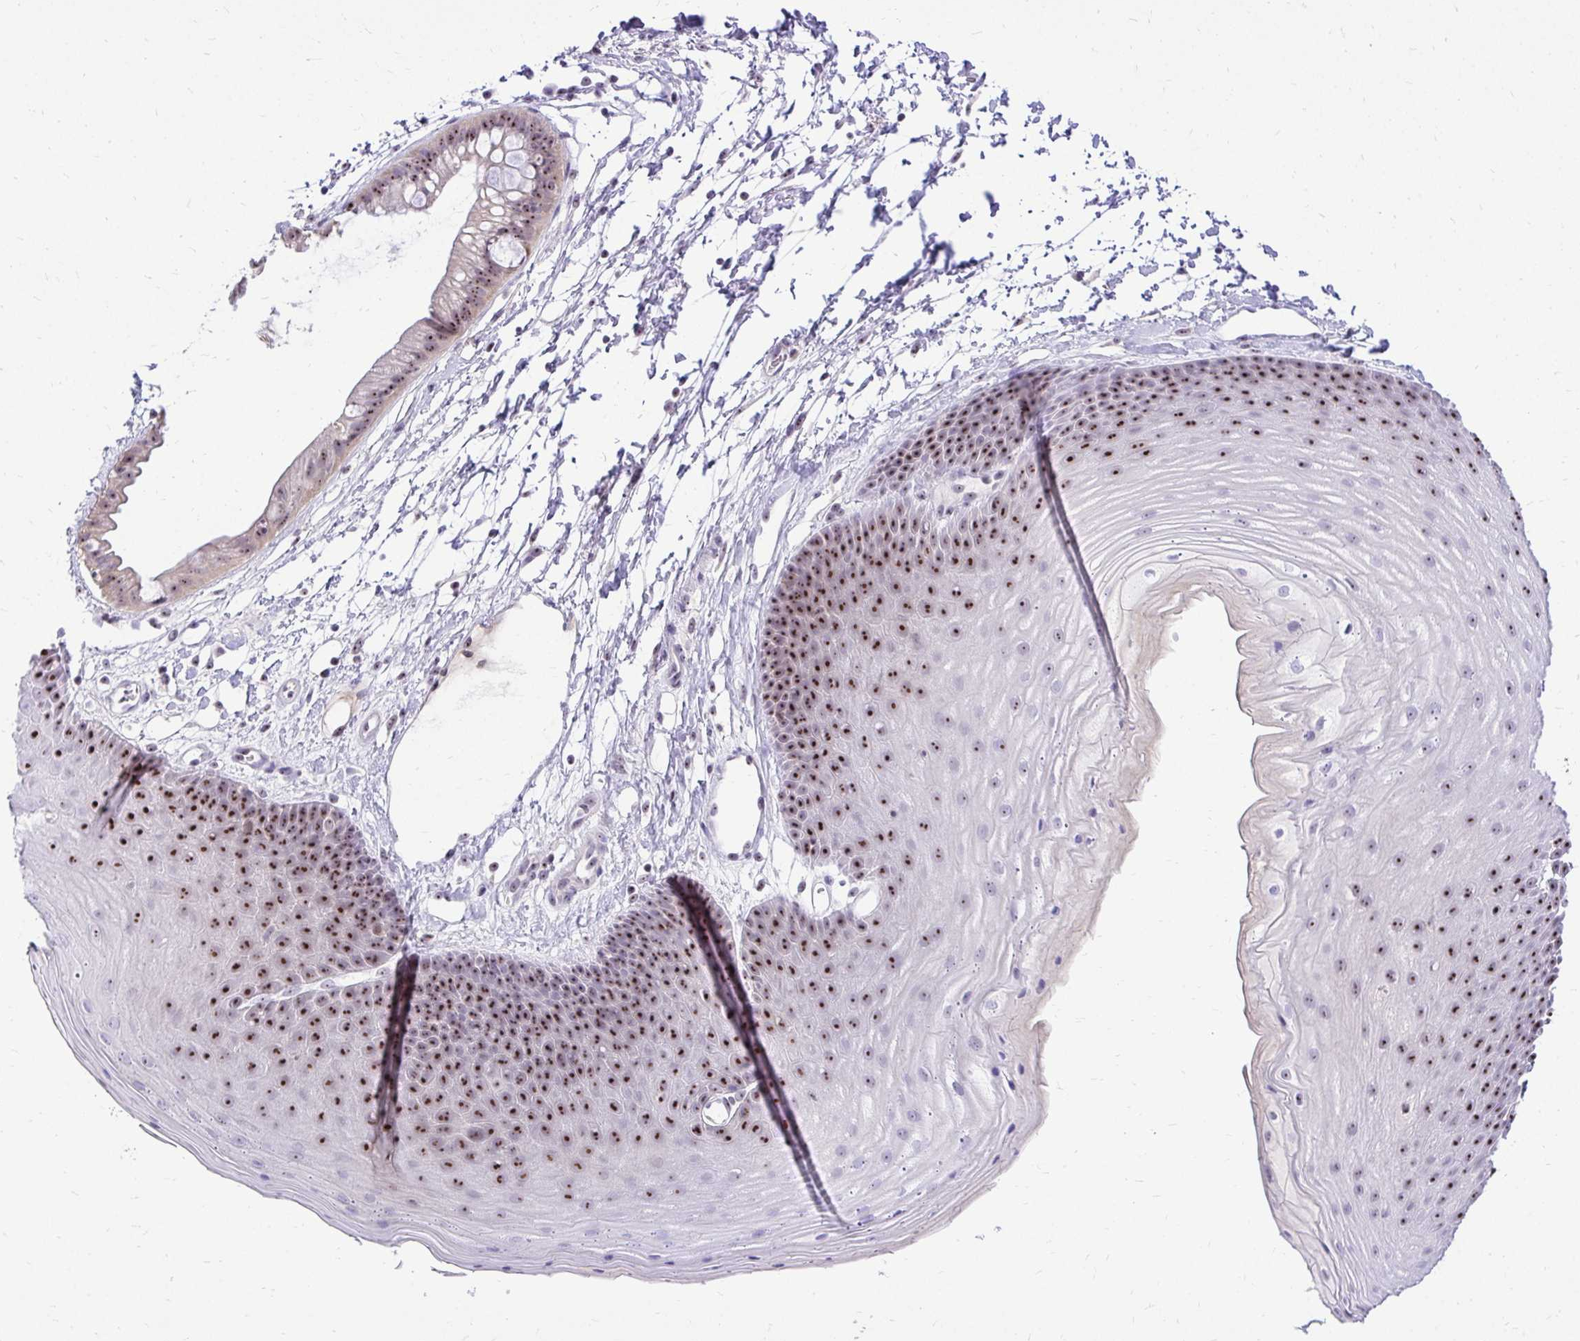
{"staining": {"intensity": "strong", "quantity": "25%-75%", "location": "nuclear"}, "tissue": "skin", "cell_type": "Epidermal cells", "image_type": "normal", "snomed": [{"axis": "morphology", "description": "Normal tissue, NOS"}, {"axis": "topography", "description": "Anal"}], "caption": "Strong nuclear positivity for a protein is present in about 25%-75% of epidermal cells of unremarkable skin using immunohistochemistry (IHC).", "gene": "NIFK", "patient": {"sex": "male", "age": 53}}